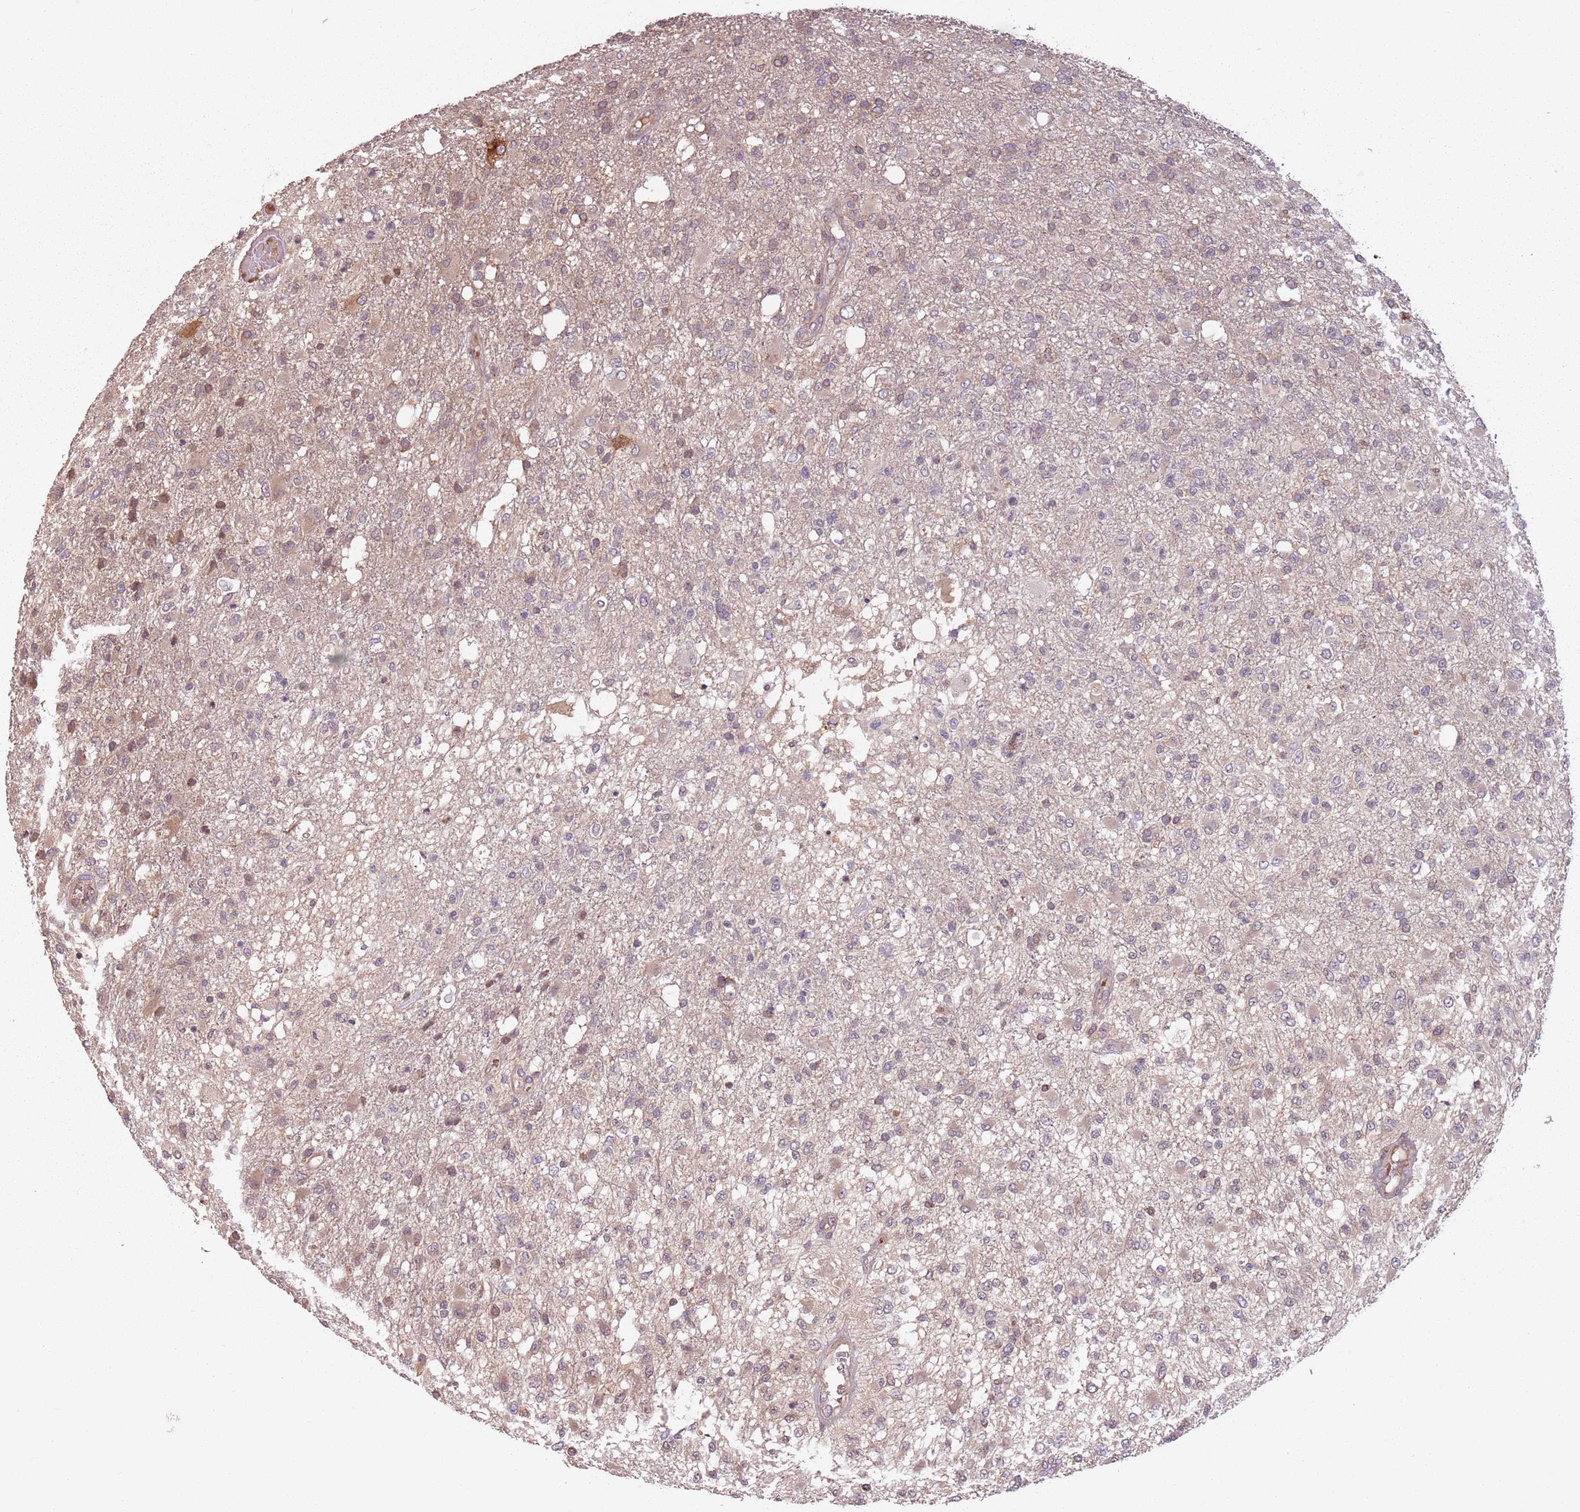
{"staining": {"intensity": "moderate", "quantity": "<25%", "location": "cytoplasmic/membranous"}, "tissue": "glioma", "cell_type": "Tumor cells", "image_type": "cancer", "snomed": [{"axis": "morphology", "description": "Glioma, malignant, High grade"}, {"axis": "topography", "description": "Brain"}], "caption": "Immunohistochemical staining of human glioma reveals low levels of moderate cytoplasmic/membranous staining in approximately <25% of tumor cells. Nuclei are stained in blue.", "gene": "GPR180", "patient": {"sex": "female", "age": 74}}